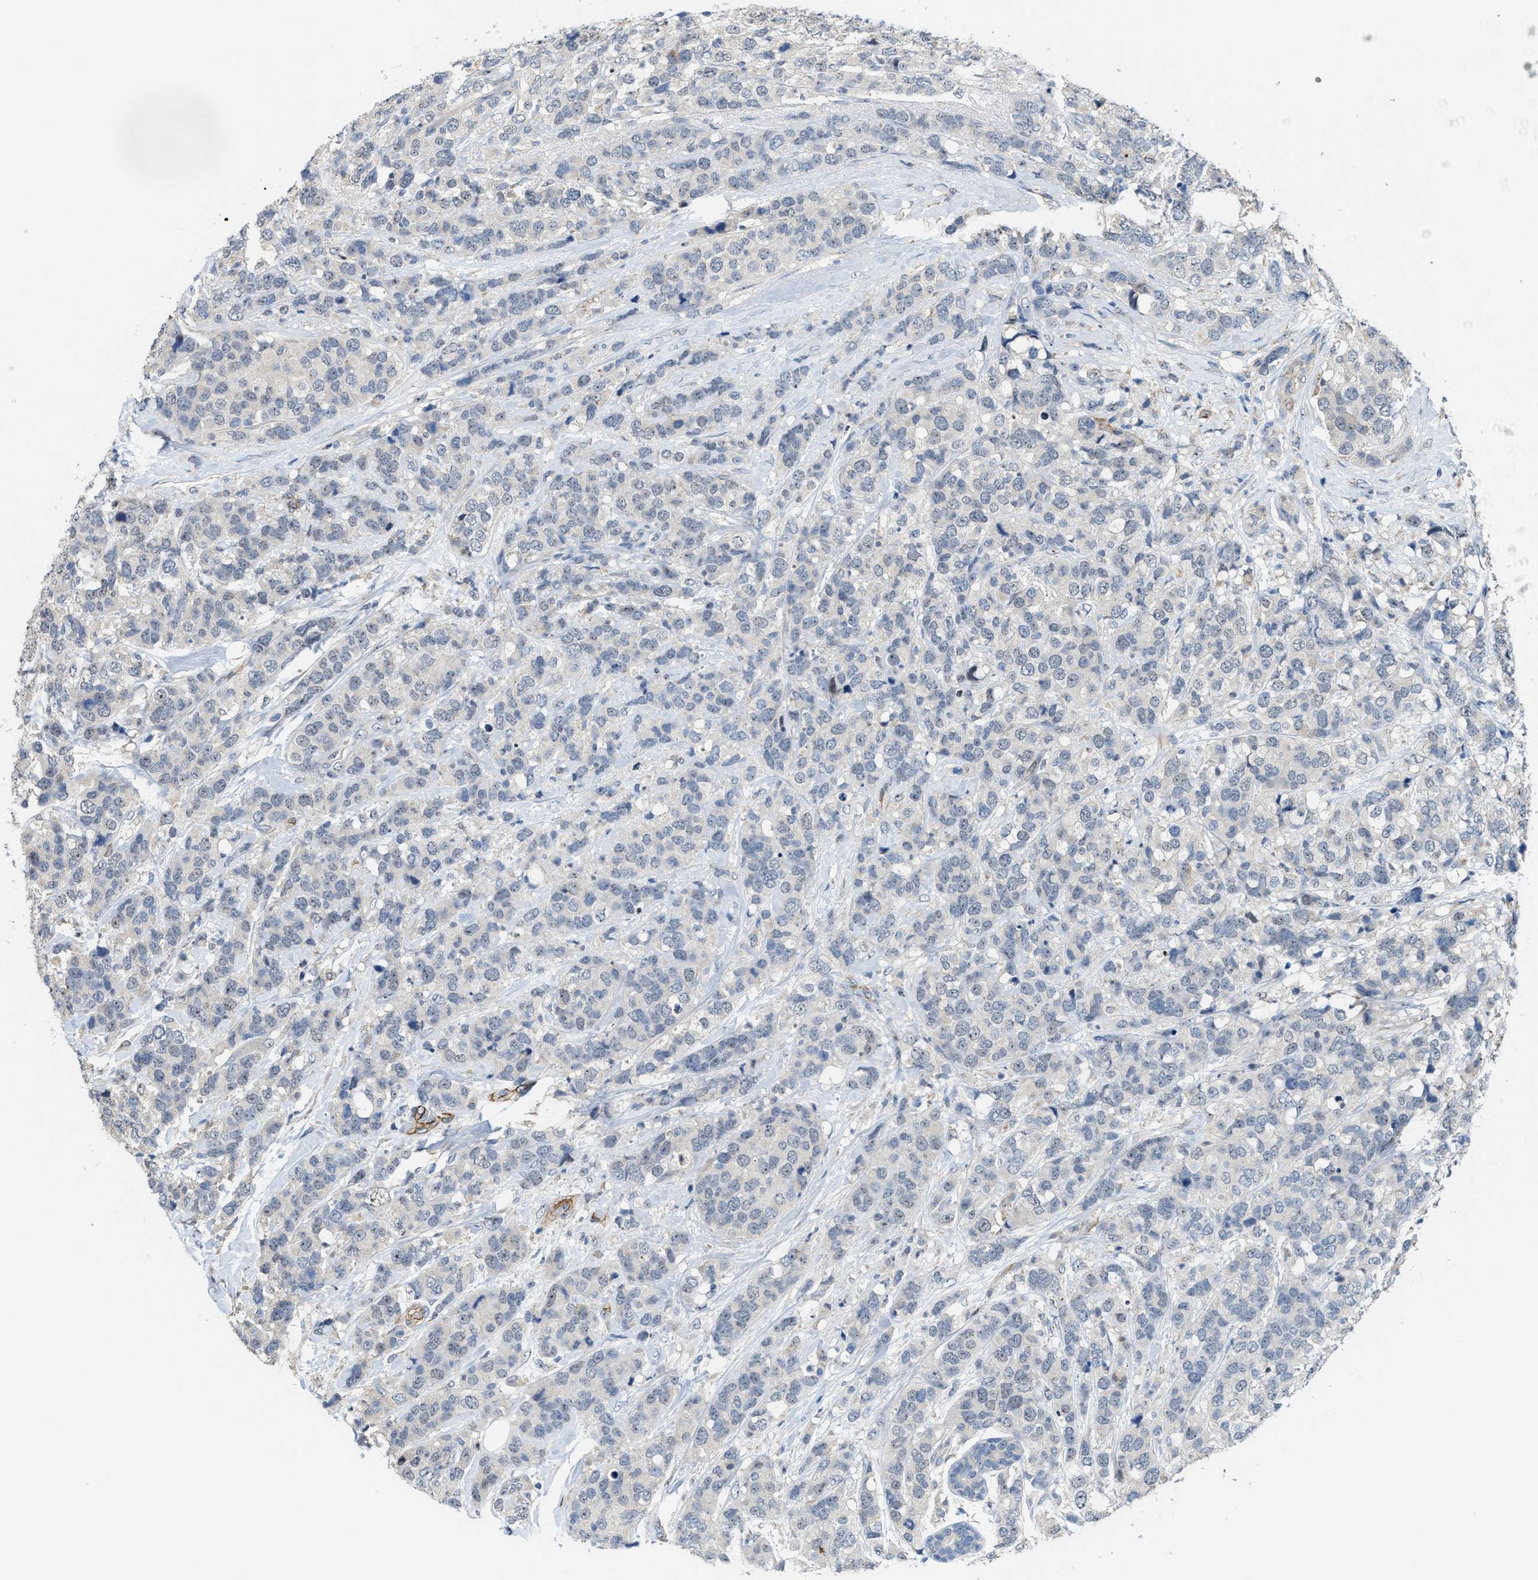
{"staining": {"intensity": "negative", "quantity": "none", "location": "none"}, "tissue": "breast cancer", "cell_type": "Tumor cells", "image_type": "cancer", "snomed": [{"axis": "morphology", "description": "Lobular carcinoma"}, {"axis": "topography", "description": "Breast"}], "caption": "Immunohistochemical staining of lobular carcinoma (breast) demonstrates no significant positivity in tumor cells.", "gene": "ZNF783", "patient": {"sex": "female", "age": 59}}